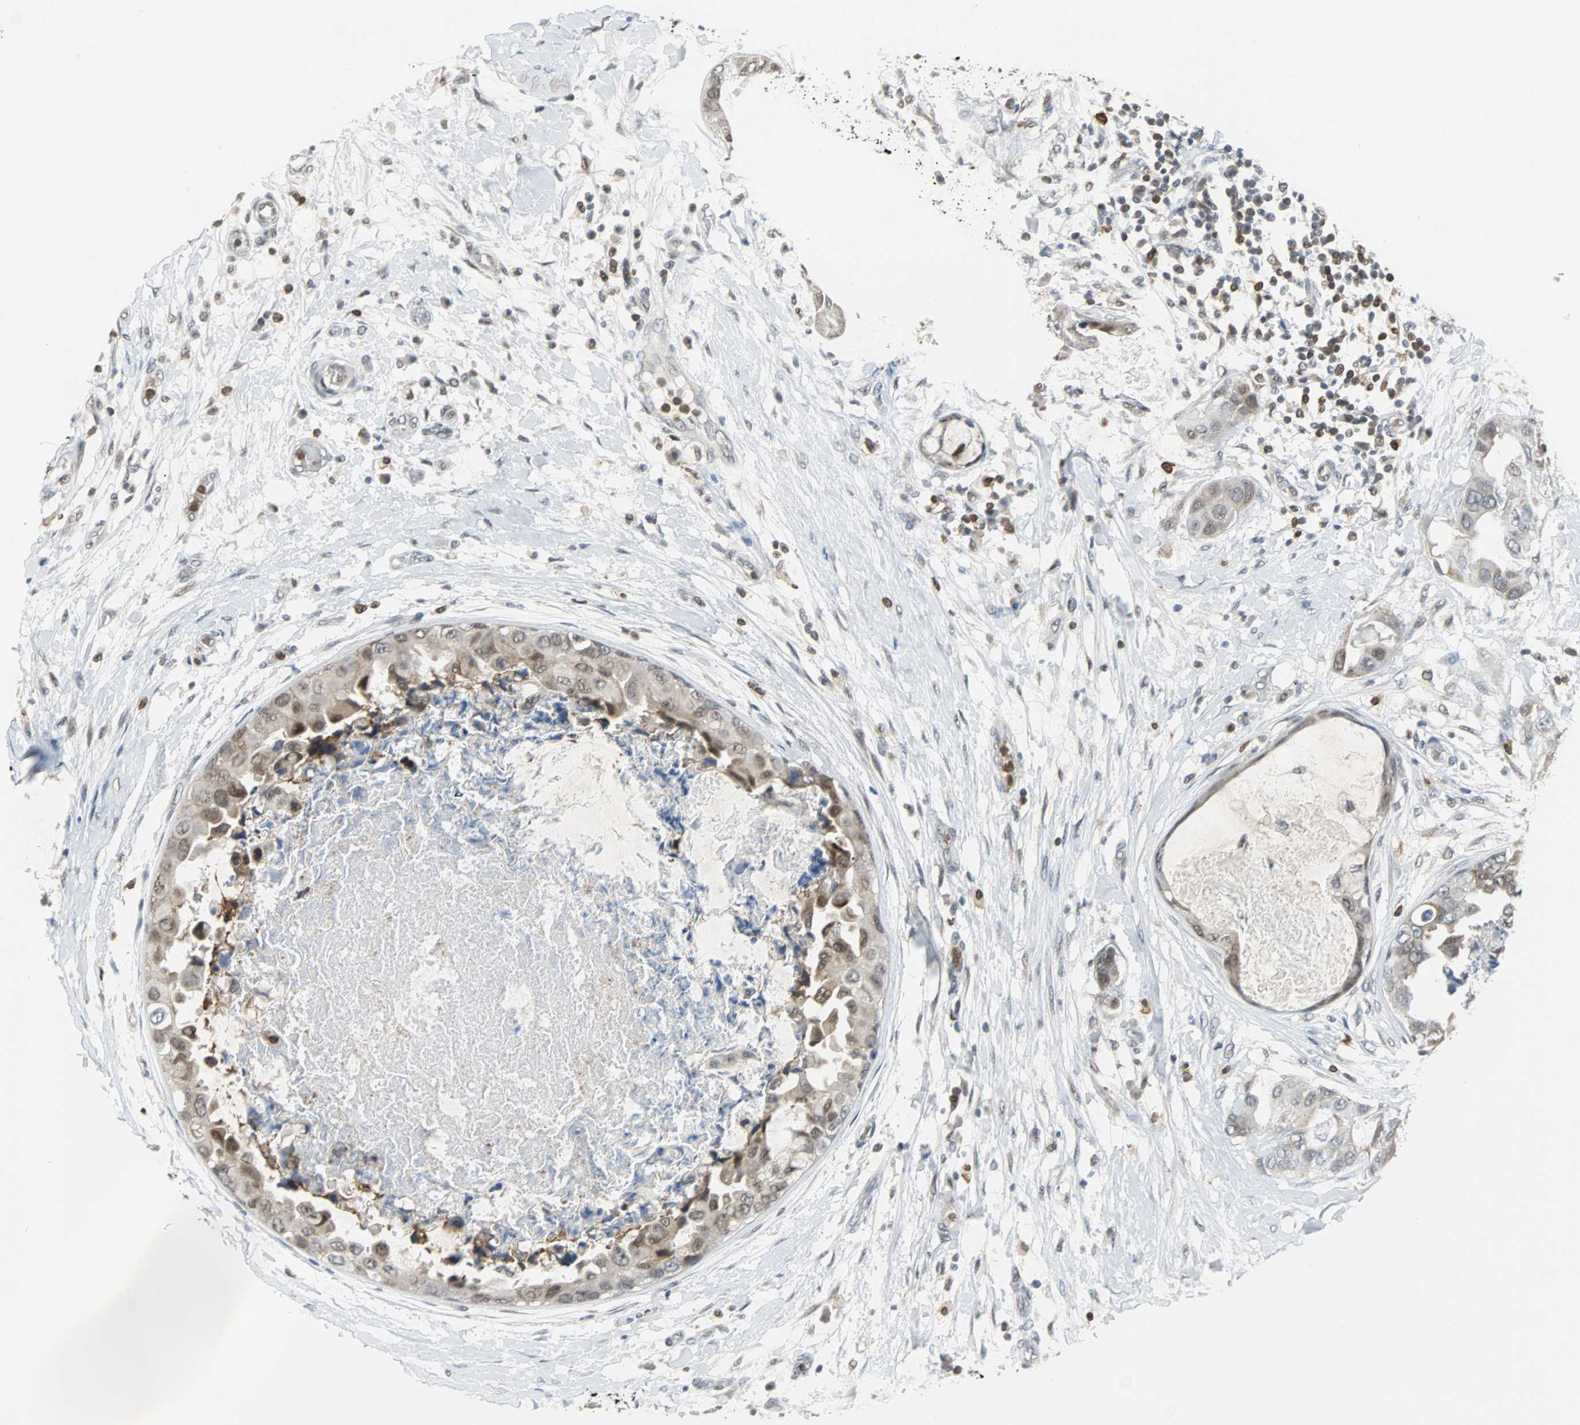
{"staining": {"intensity": "moderate", "quantity": "25%-75%", "location": "cytoplasmic/membranous,nuclear"}, "tissue": "breast cancer", "cell_type": "Tumor cells", "image_type": "cancer", "snomed": [{"axis": "morphology", "description": "Duct carcinoma"}, {"axis": "topography", "description": "Breast"}], "caption": "A medium amount of moderate cytoplasmic/membranous and nuclear expression is appreciated in about 25%-75% of tumor cells in infiltrating ductal carcinoma (breast) tissue.", "gene": "SIRT1", "patient": {"sex": "female", "age": 40}}